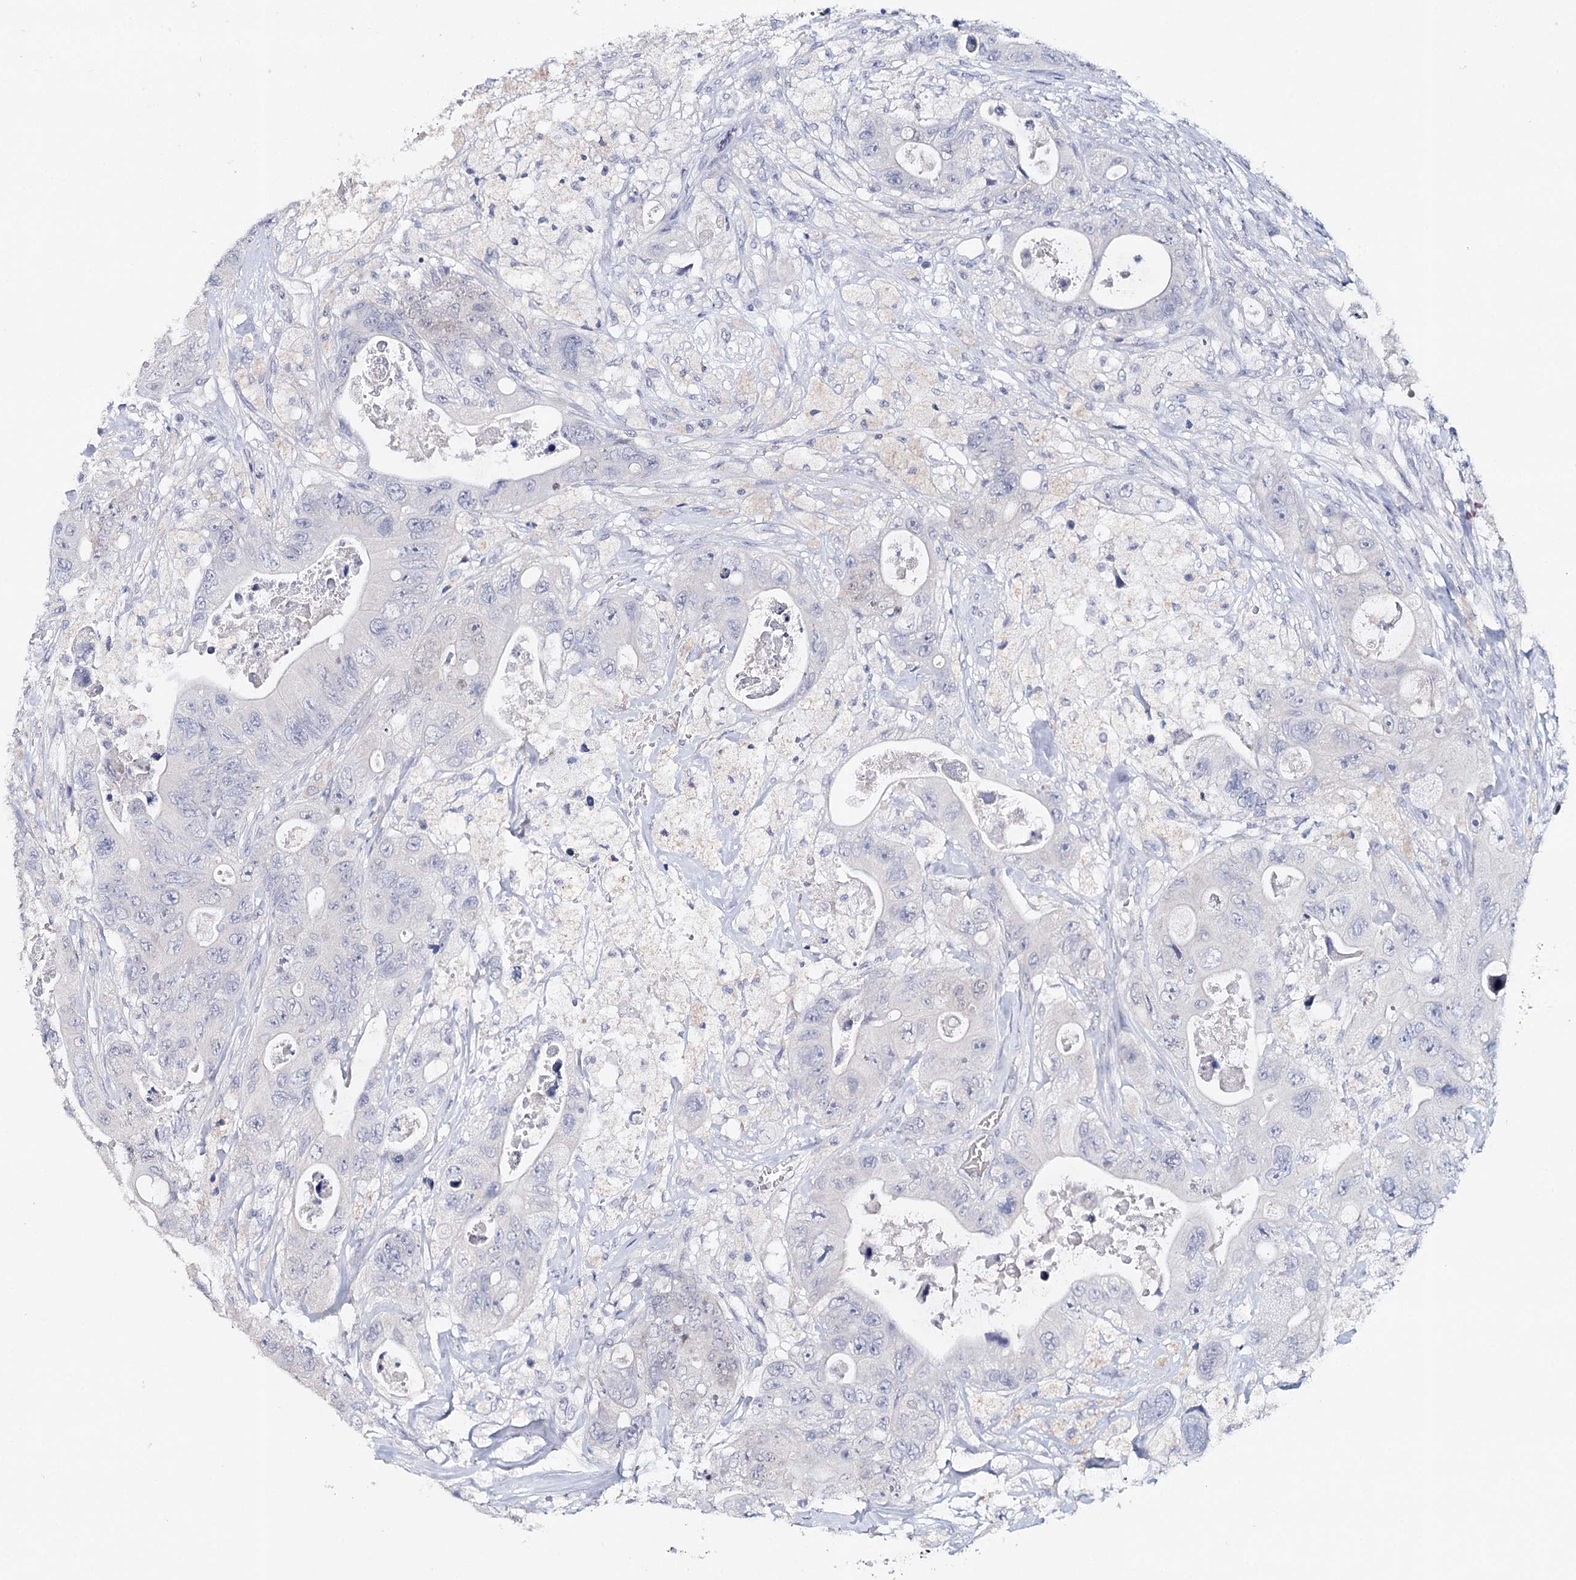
{"staining": {"intensity": "negative", "quantity": "none", "location": "none"}, "tissue": "colorectal cancer", "cell_type": "Tumor cells", "image_type": "cancer", "snomed": [{"axis": "morphology", "description": "Adenocarcinoma, NOS"}, {"axis": "topography", "description": "Colon"}], "caption": "Colorectal cancer was stained to show a protein in brown. There is no significant expression in tumor cells.", "gene": "HSPA4L", "patient": {"sex": "female", "age": 46}}